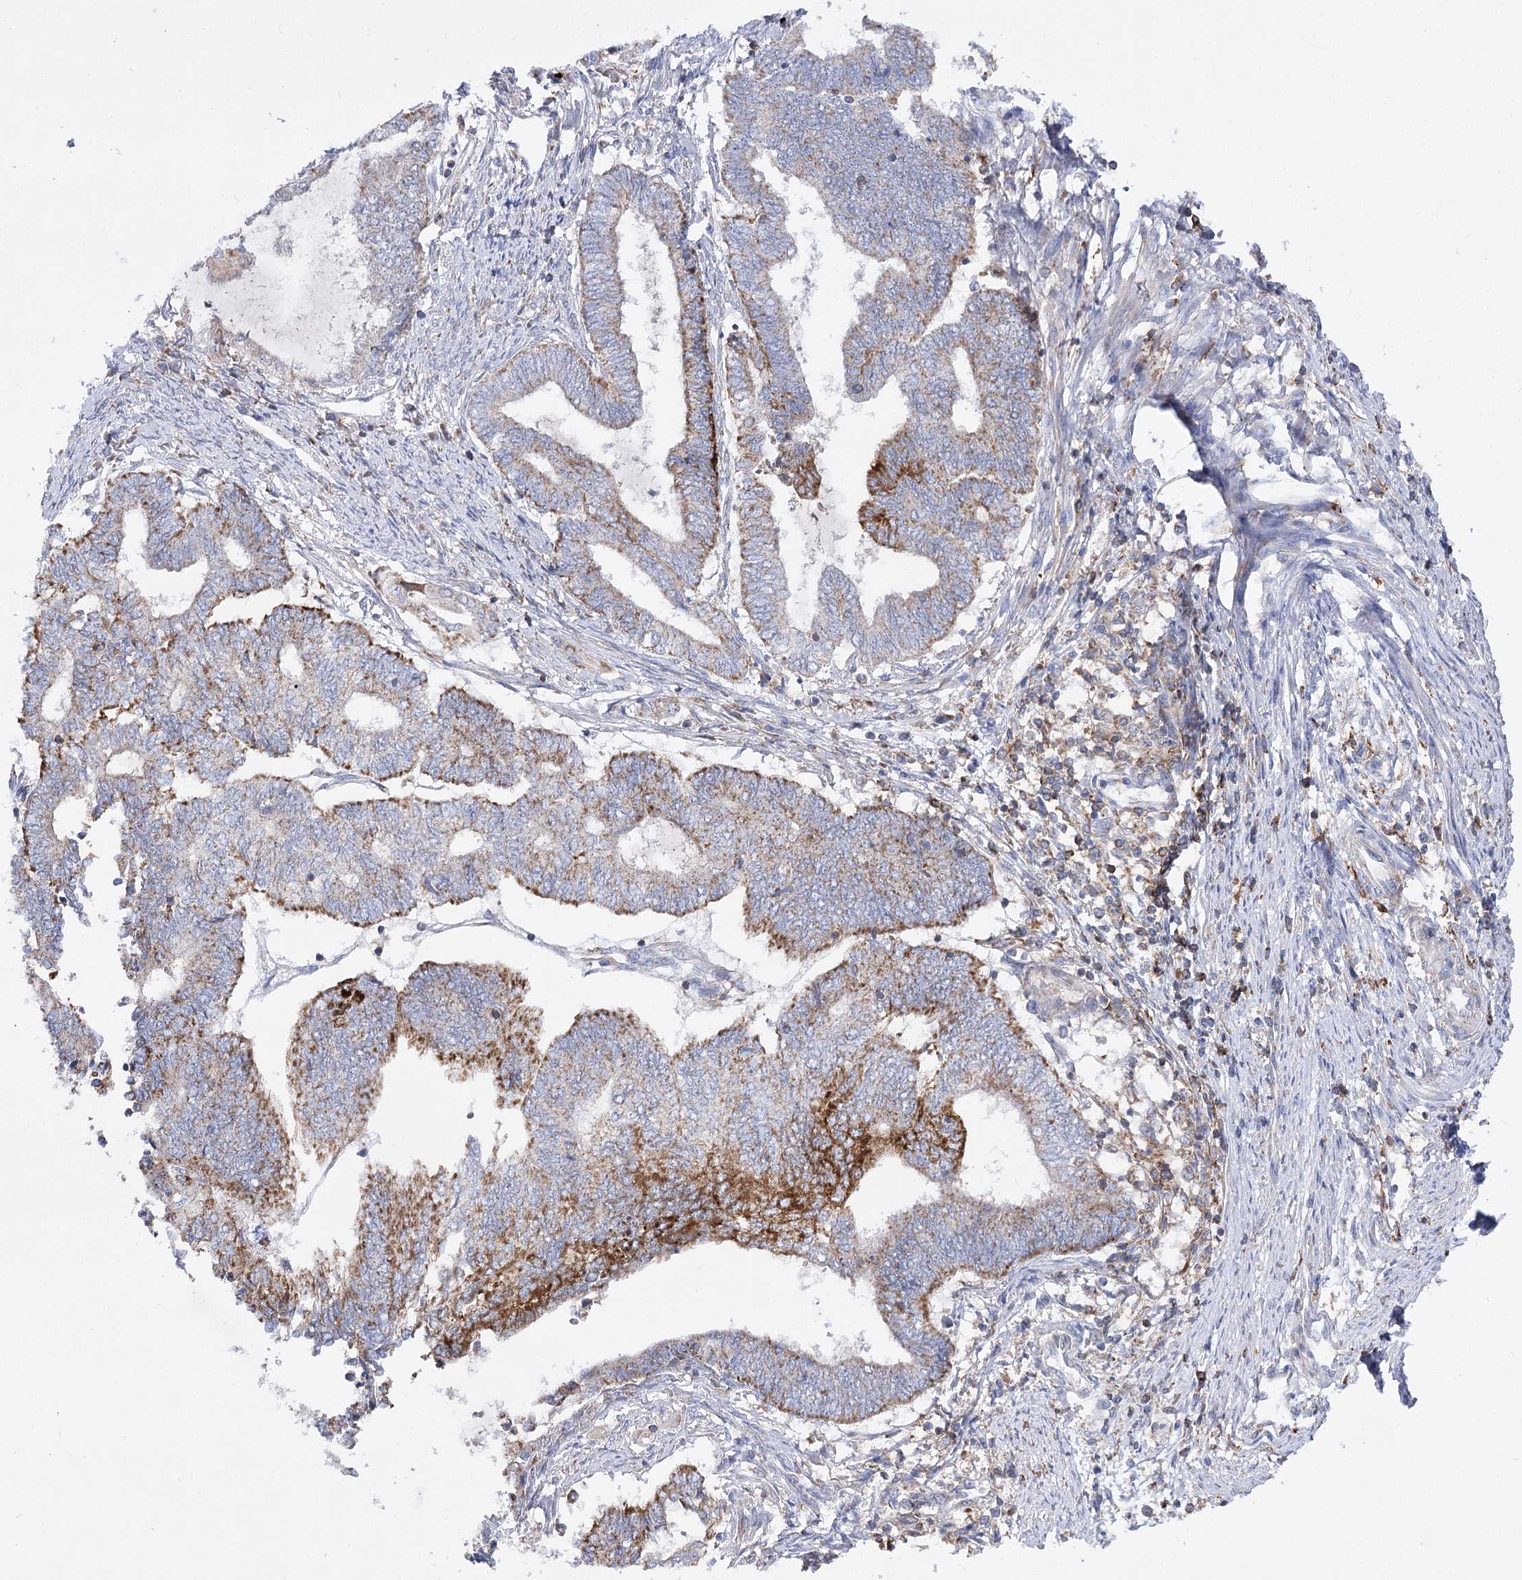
{"staining": {"intensity": "moderate", "quantity": ">75%", "location": "cytoplasmic/membranous"}, "tissue": "endometrial cancer", "cell_type": "Tumor cells", "image_type": "cancer", "snomed": [{"axis": "morphology", "description": "Adenocarcinoma, NOS"}, {"axis": "topography", "description": "Uterus"}, {"axis": "topography", "description": "Endometrium"}], "caption": "Immunohistochemical staining of human endometrial cancer demonstrates medium levels of moderate cytoplasmic/membranous protein expression in approximately >75% of tumor cells.", "gene": "COX15", "patient": {"sex": "female", "age": 70}}